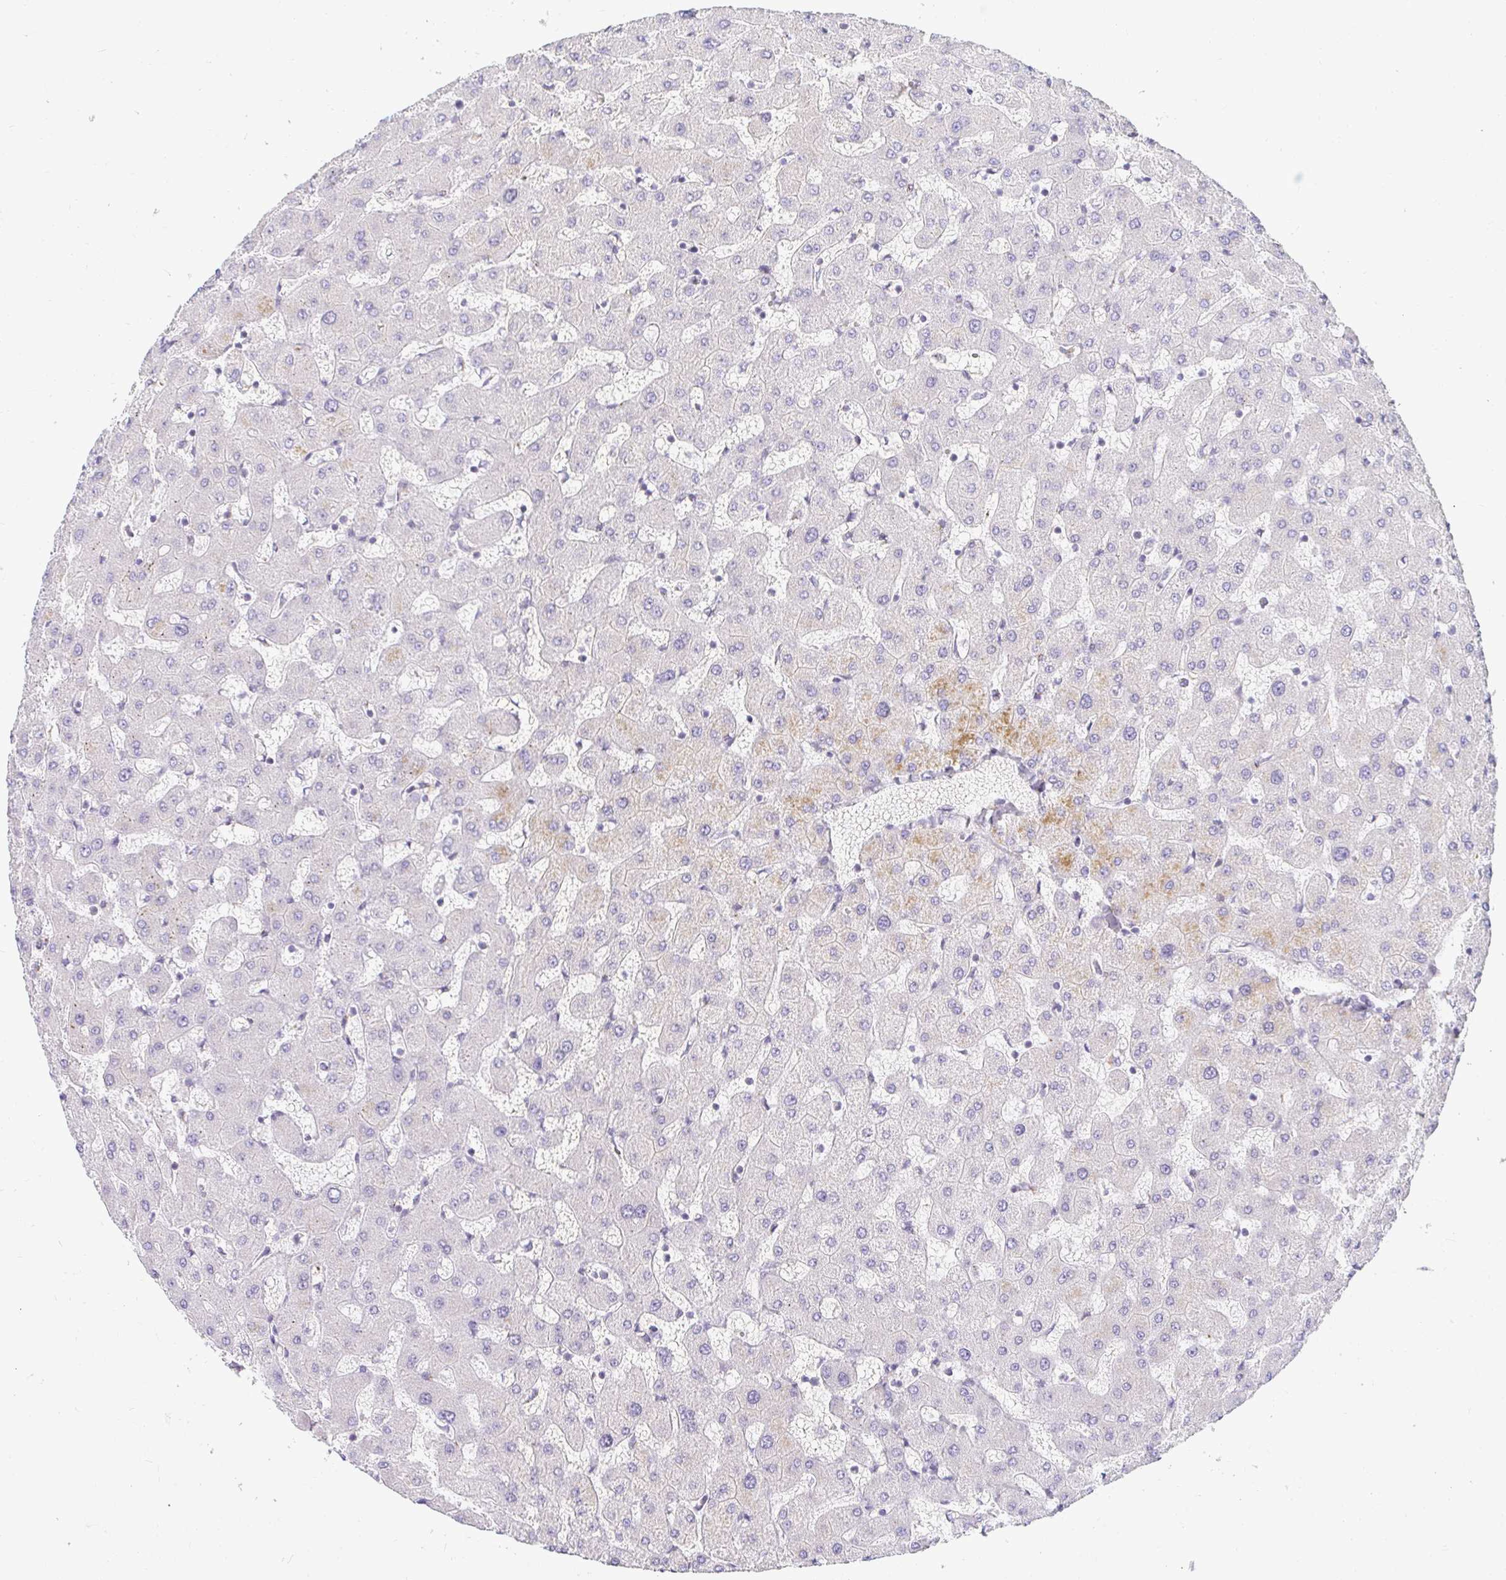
{"staining": {"intensity": "negative", "quantity": "none", "location": "none"}, "tissue": "liver", "cell_type": "Cholangiocytes", "image_type": "normal", "snomed": [{"axis": "morphology", "description": "Normal tissue, NOS"}, {"axis": "topography", "description": "Liver"}], "caption": "Cholangiocytes are negative for brown protein staining in benign liver. Nuclei are stained in blue.", "gene": "OR51D1", "patient": {"sex": "female", "age": 63}}